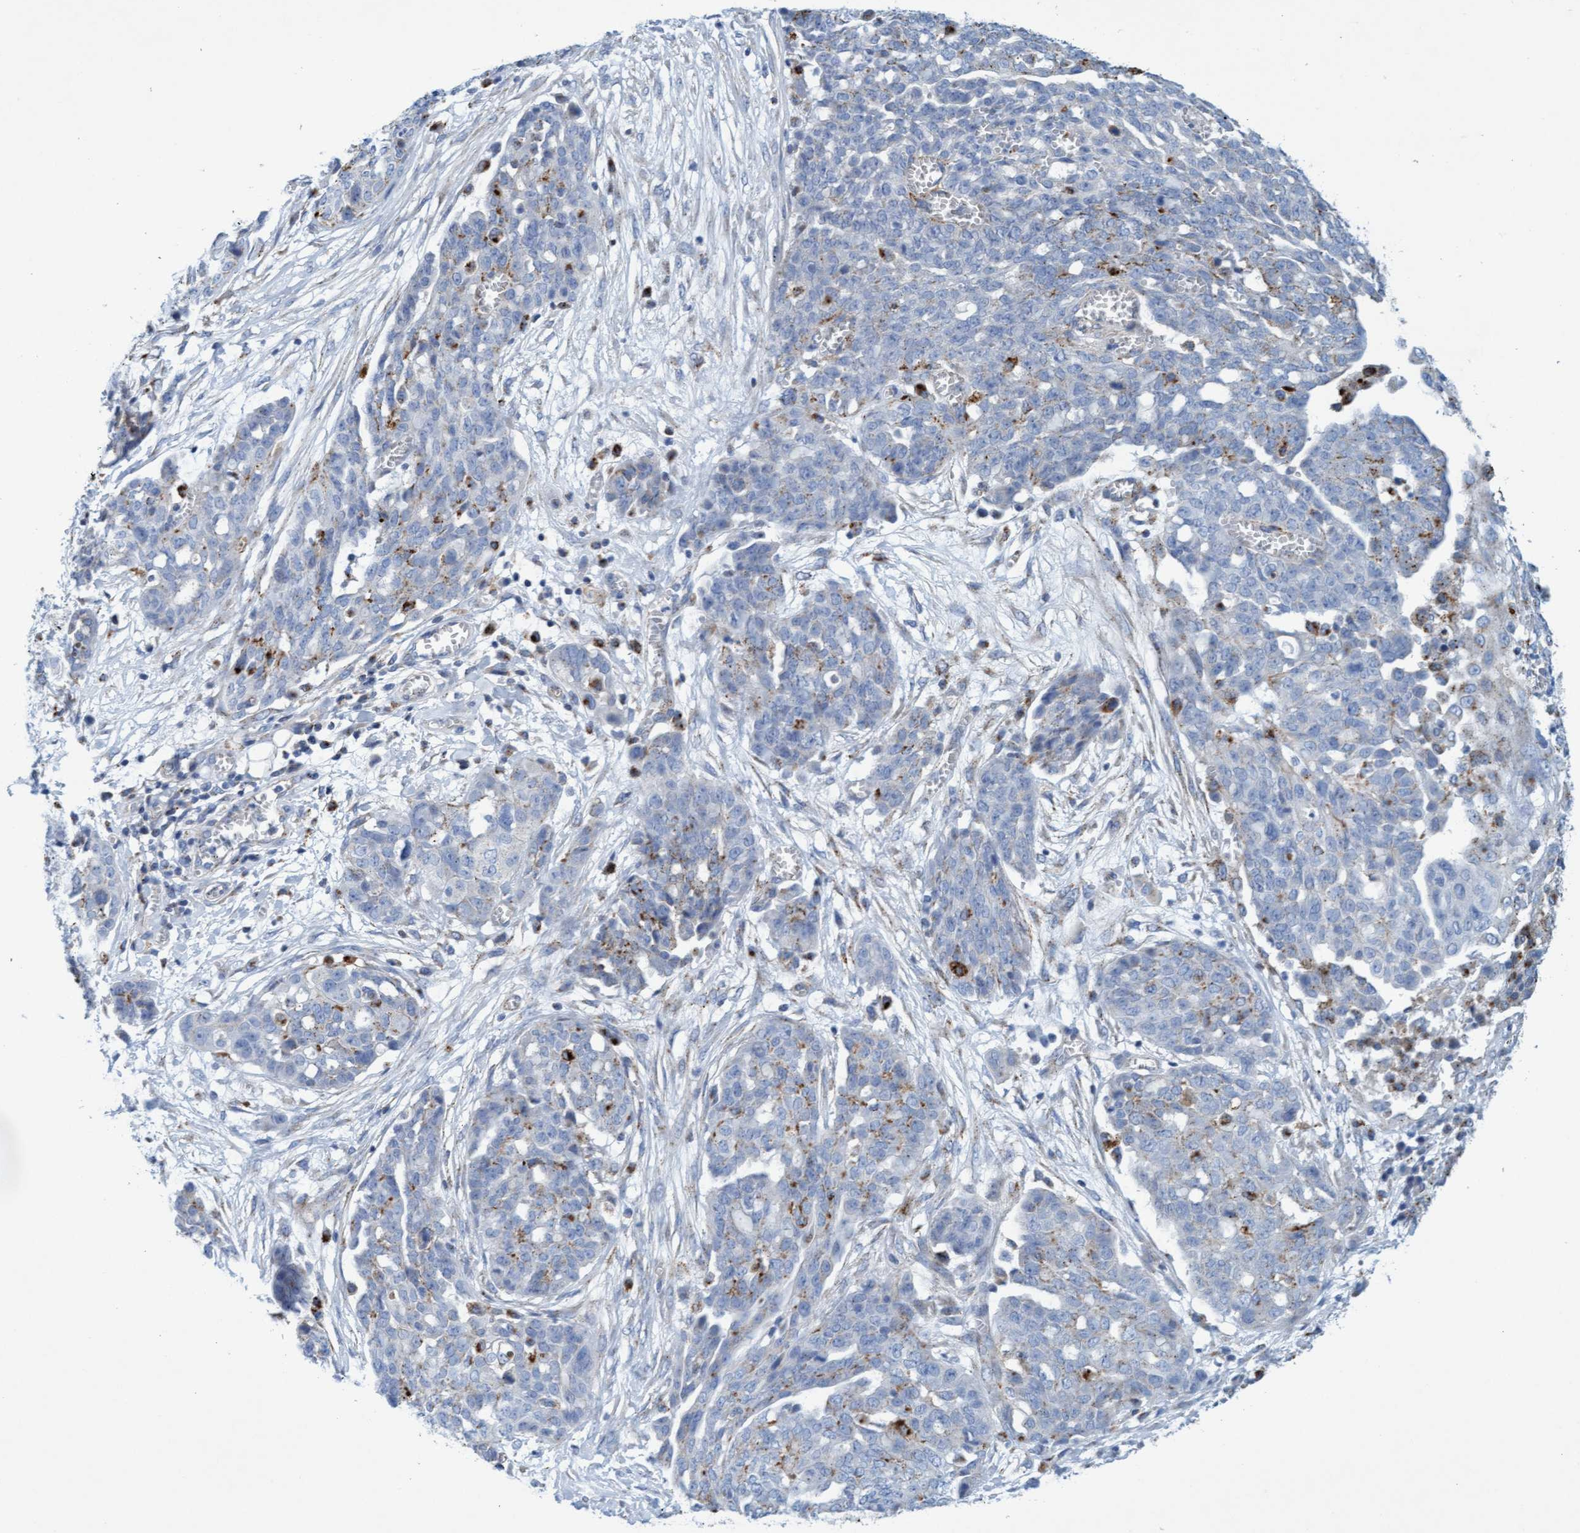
{"staining": {"intensity": "weak", "quantity": "<25%", "location": "cytoplasmic/membranous"}, "tissue": "ovarian cancer", "cell_type": "Tumor cells", "image_type": "cancer", "snomed": [{"axis": "morphology", "description": "Cystadenocarcinoma, serous, NOS"}, {"axis": "topography", "description": "Soft tissue"}, {"axis": "topography", "description": "Ovary"}], "caption": "Immunohistochemical staining of human serous cystadenocarcinoma (ovarian) reveals no significant positivity in tumor cells.", "gene": "SGSH", "patient": {"sex": "female", "age": 57}}